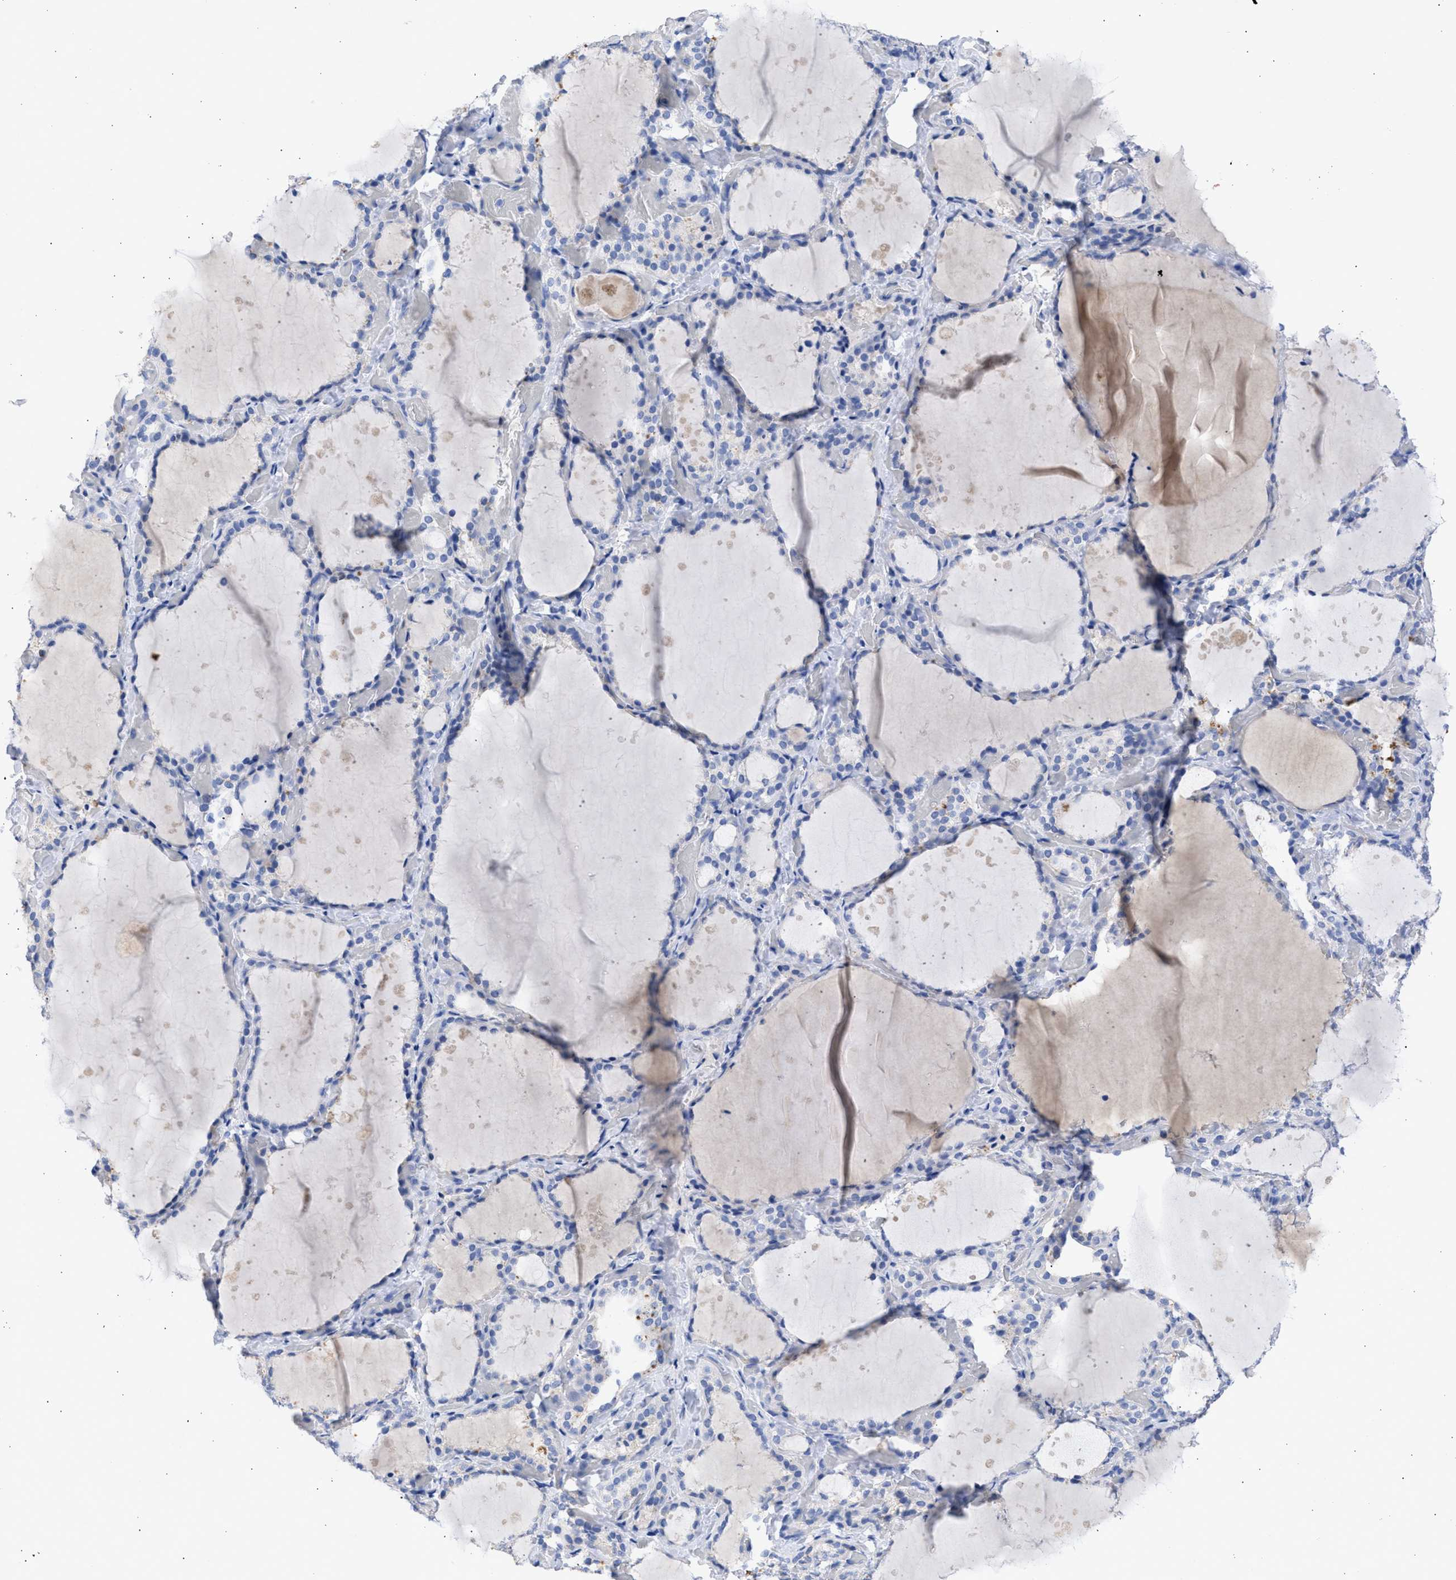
{"staining": {"intensity": "negative", "quantity": "none", "location": "none"}, "tissue": "thyroid gland", "cell_type": "Glandular cells", "image_type": "normal", "snomed": [{"axis": "morphology", "description": "Normal tissue, NOS"}, {"axis": "topography", "description": "Thyroid gland"}], "caption": "IHC photomicrograph of normal thyroid gland stained for a protein (brown), which displays no staining in glandular cells.", "gene": "RSPH1", "patient": {"sex": "female", "age": 44}}